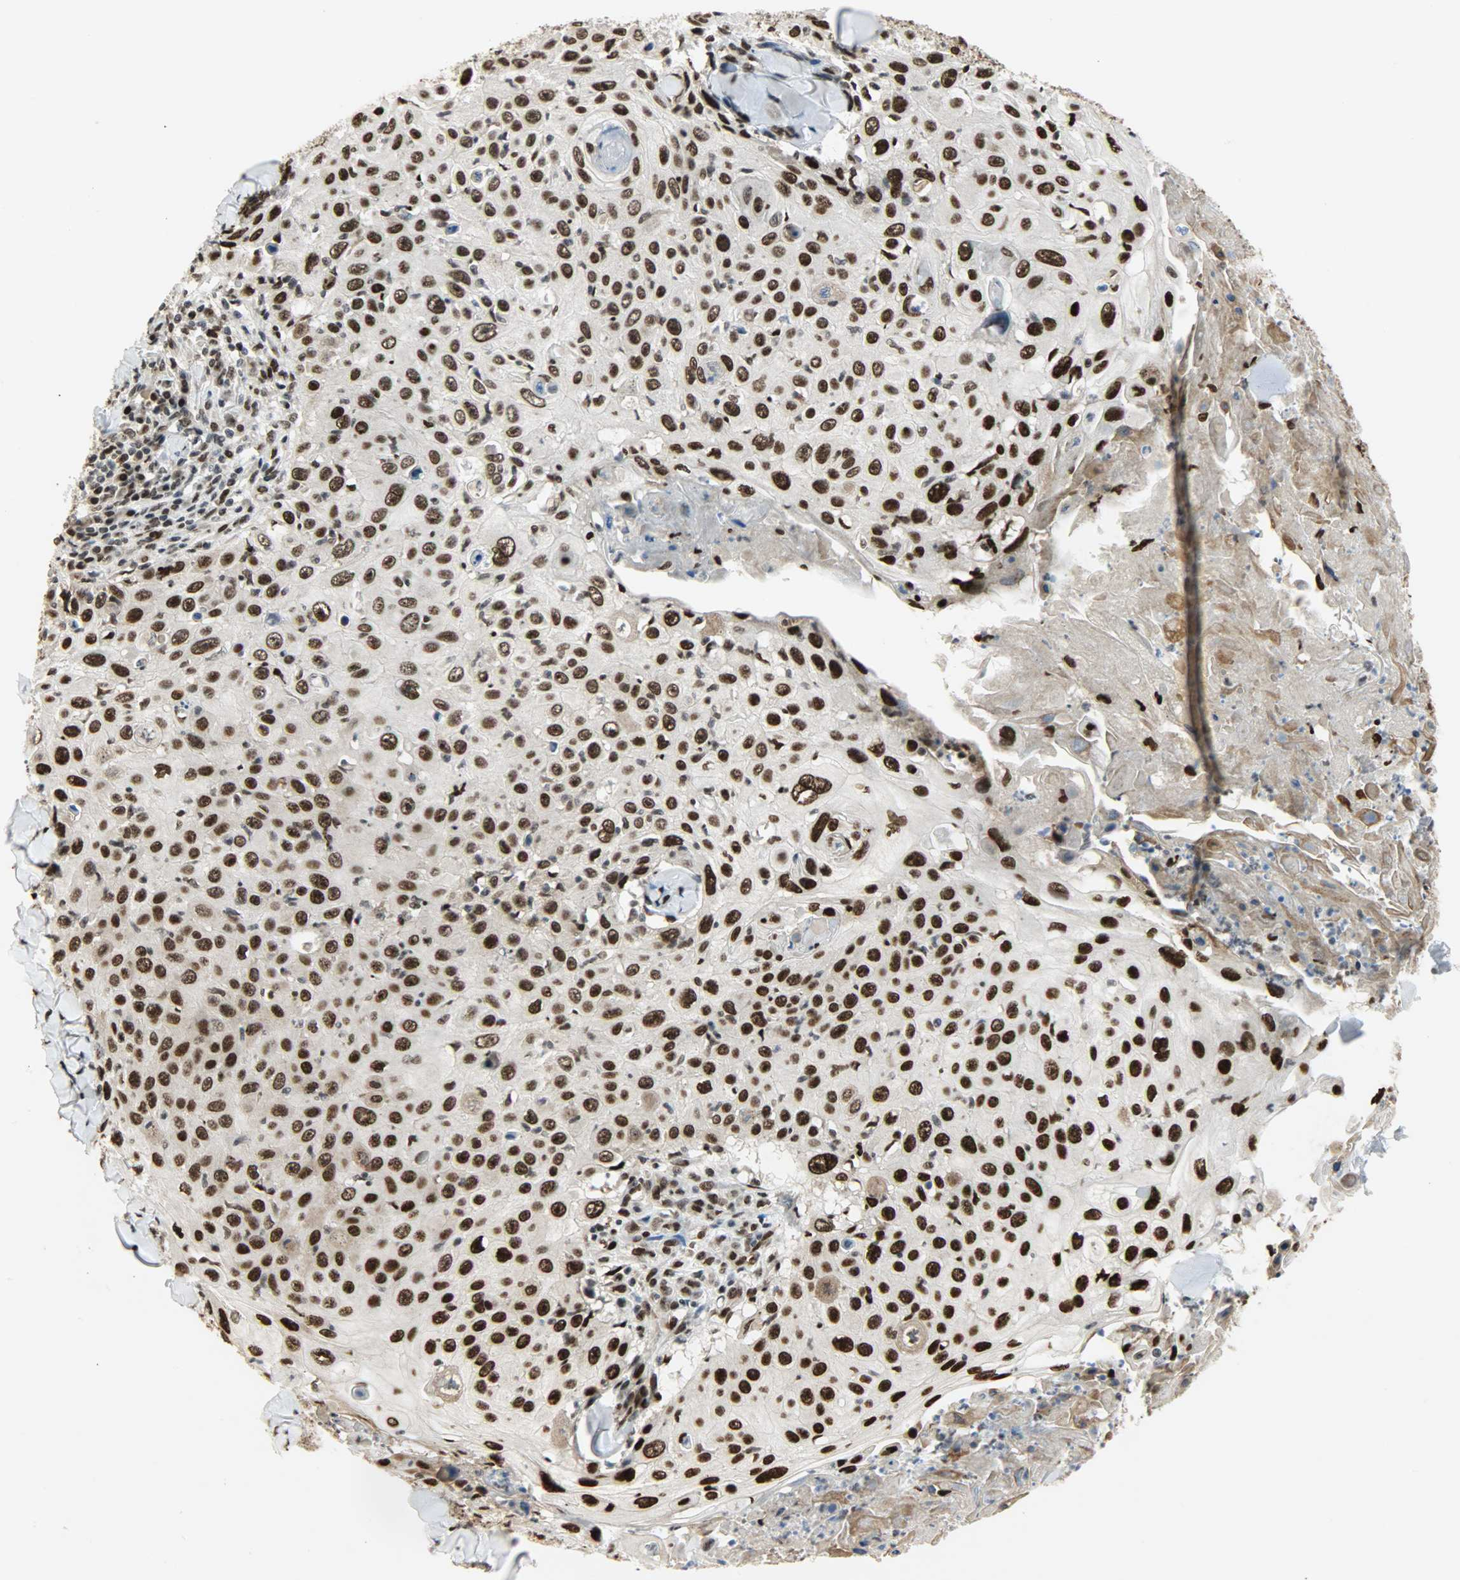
{"staining": {"intensity": "strong", "quantity": ">75%", "location": "nuclear"}, "tissue": "skin cancer", "cell_type": "Tumor cells", "image_type": "cancer", "snomed": [{"axis": "morphology", "description": "Squamous cell carcinoma, NOS"}, {"axis": "topography", "description": "Skin"}], "caption": "Protein positivity by immunohistochemistry (IHC) demonstrates strong nuclear expression in approximately >75% of tumor cells in skin cancer.", "gene": "SNAI1", "patient": {"sex": "male", "age": 86}}